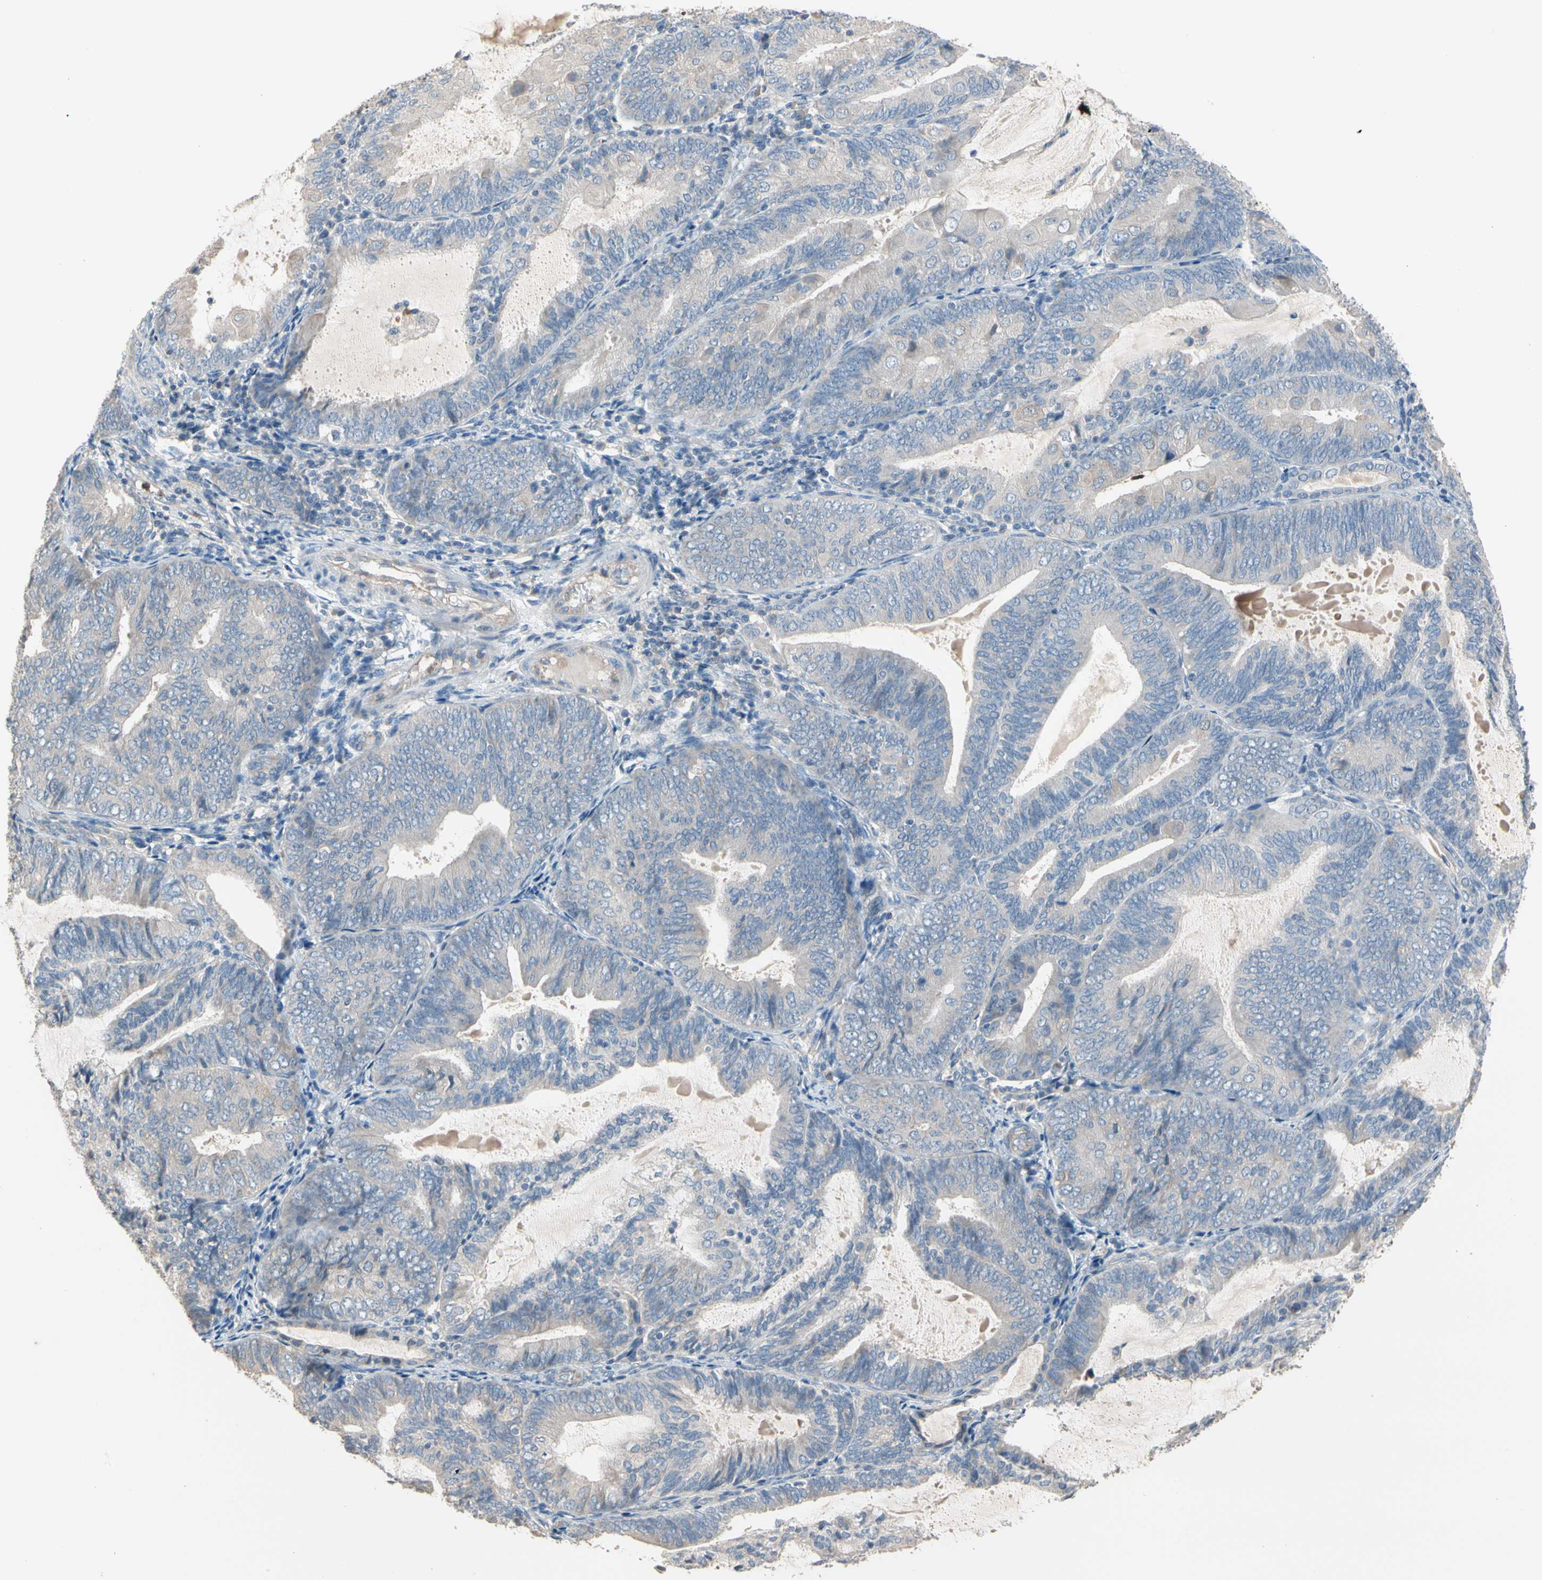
{"staining": {"intensity": "negative", "quantity": "none", "location": "none"}, "tissue": "endometrial cancer", "cell_type": "Tumor cells", "image_type": "cancer", "snomed": [{"axis": "morphology", "description": "Adenocarcinoma, NOS"}, {"axis": "topography", "description": "Endometrium"}], "caption": "A high-resolution micrograph shows immunohistochemistry staining of endometrial cancer (adenocarcinoma), which displays no significant expression in tumor cells.", "gene": "BBOX1", "patient": {"sex": "female", "age": 81}}